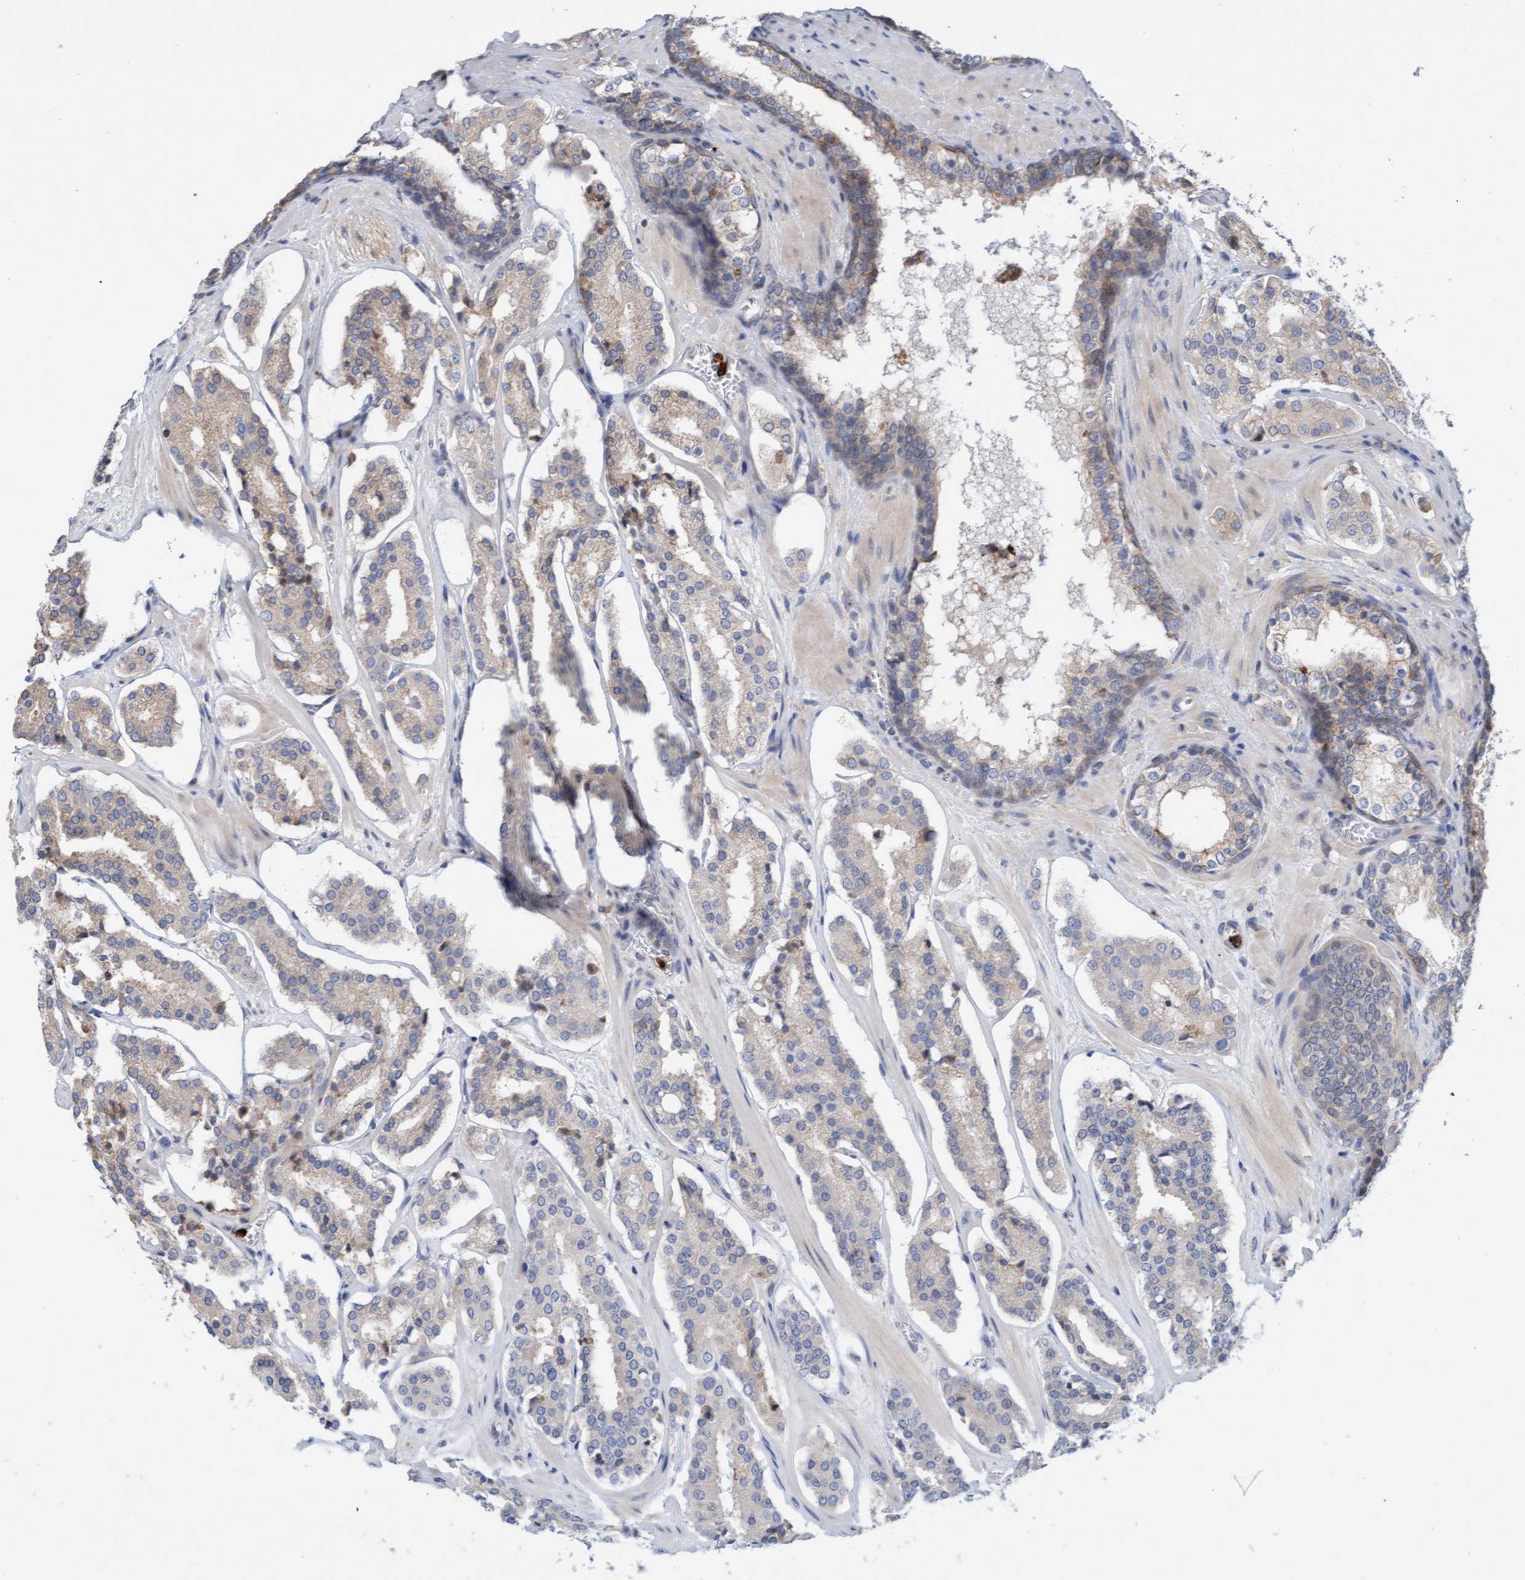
{"staining": {"intensity": "weak", "quantity": "<25%", "location": "cytoplasmic/membranous"}, "tissue": "prostate cancer", "cell_type": "Tumor cells", "image_type": "cancer", "snomed": [{"axis": "morphology", "description": "Adenocarcinoma, High grade"}, {"axis": "topography", "description": "Prostate"}], "caption": "Immunohistochemistry image of human prostate high-grade adenocarcinoma stained for a protein (brown), which demonstrates no positivity in tumor cells.", "gene": "MMP8", "patient": {"sex": "male", "age": 60}}